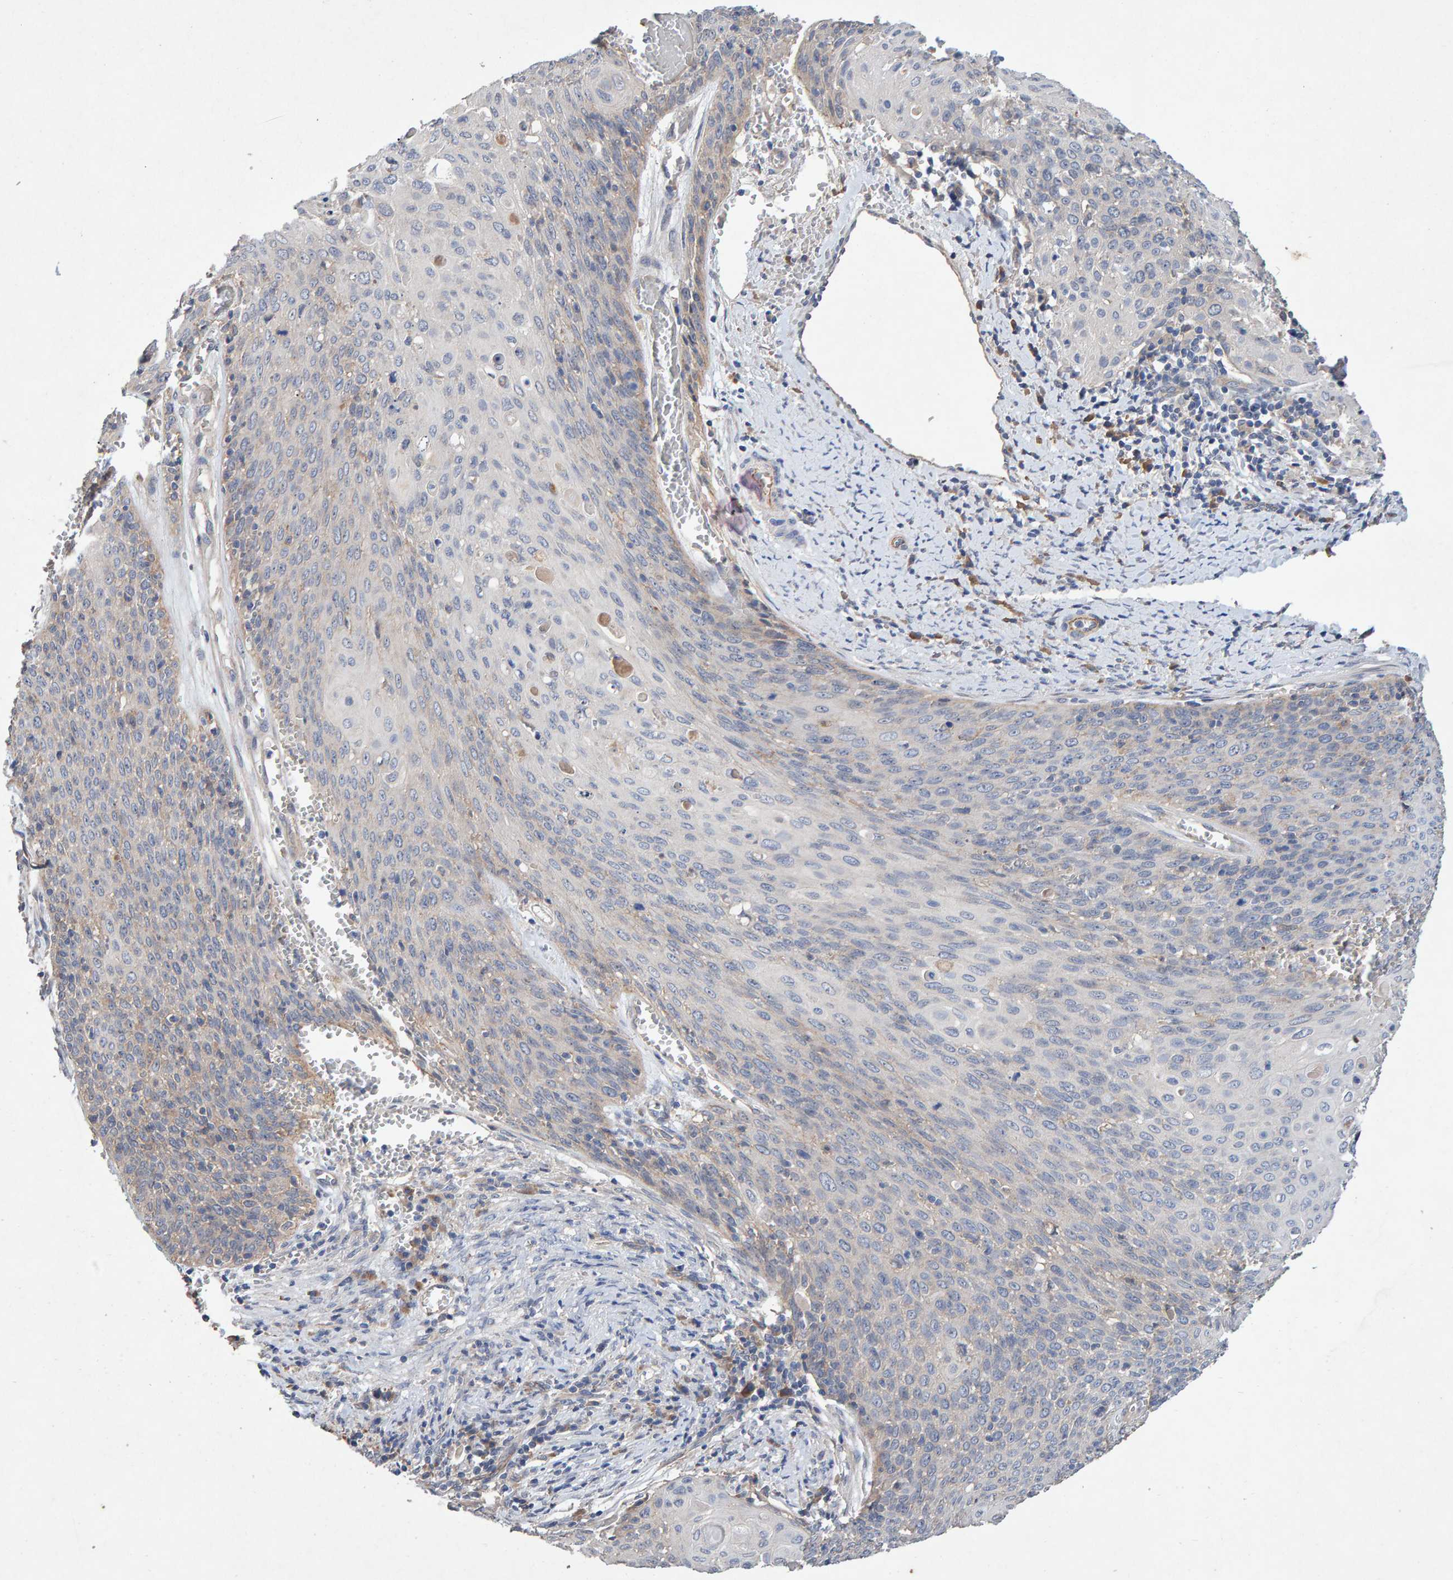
{"staining": {"intensity": "weak", "quantity": "<25%", "location": "cytoplasmic/membranous"}, "tissue": "cervical cancer", "cell_type": "Tumor cells", "image_type": "cancer", "snomed": [{"axis": "morphology", "description": "Squamous cell carcinoma, NOS"}, {"axis": "topography", "description": "Cervix"}], "caption": "Cervical cancer was stained to show a protein in brown. There is no significant expression in tumor cells. (Immunohistochemistry, brightfield microscopy, high magnification).", "gene": "EFR3A", "patient": {"sex": "female", "age": 39}}